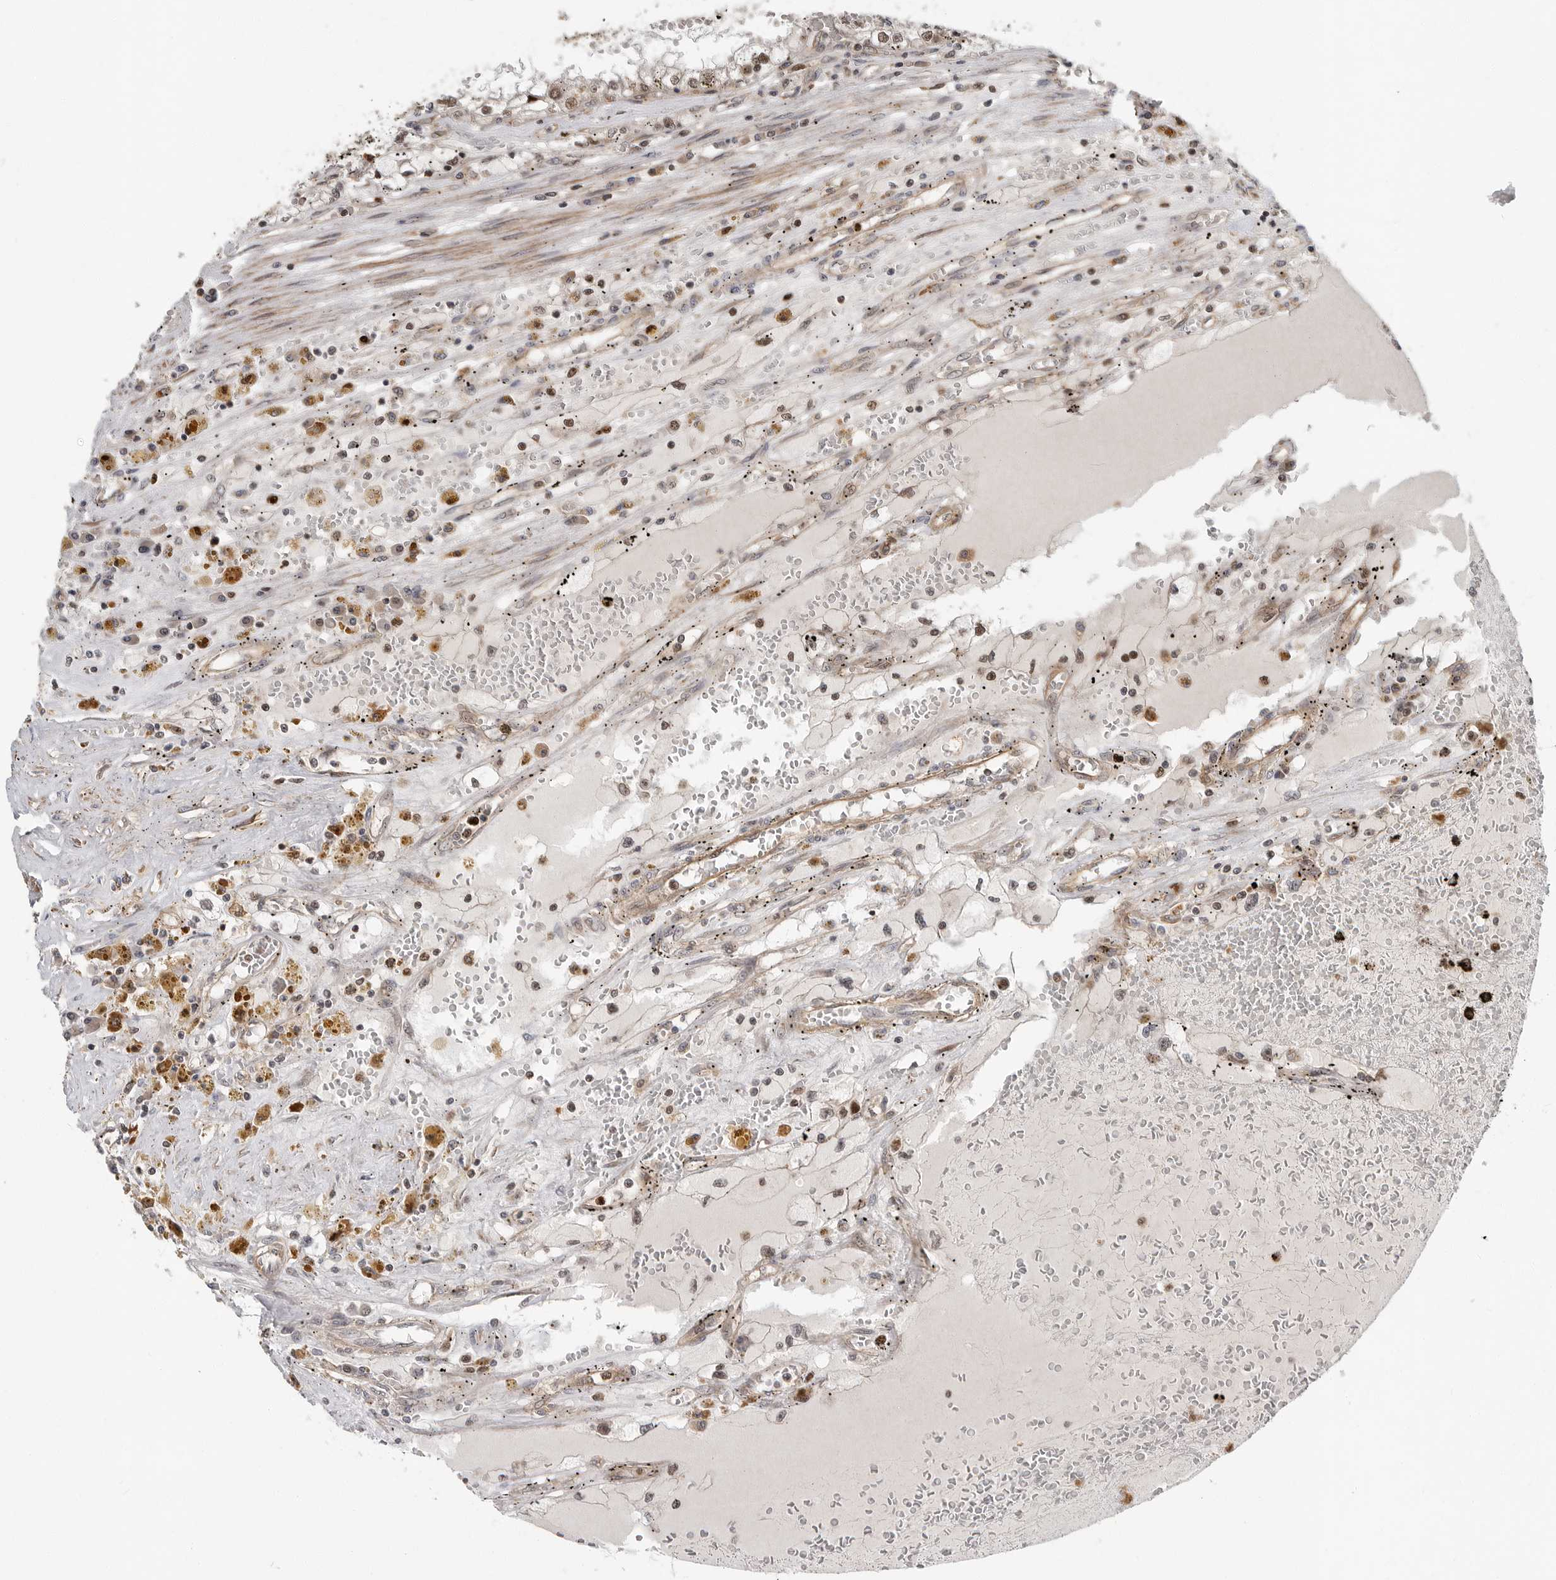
{"staining": {"intensity": "moderate", "quantity": ">75%", "location": "cytoplasmic/membranous,nuclear"}, "tissue": "renal cancer", "cell_type": "Tumor cells", "image_type": "cancer", "snomed": [{"axis": "morphology", "description": "Adenocarcinoma, NOS"}, {"axis": "topography", "description": "Kidney"}], "caption": "Human renal adenocarcinoma stained with a protein marker displays moderate staining in tumor cells.", "gene": "STRAP", "patient": {"sex": "male", "age": 56}}